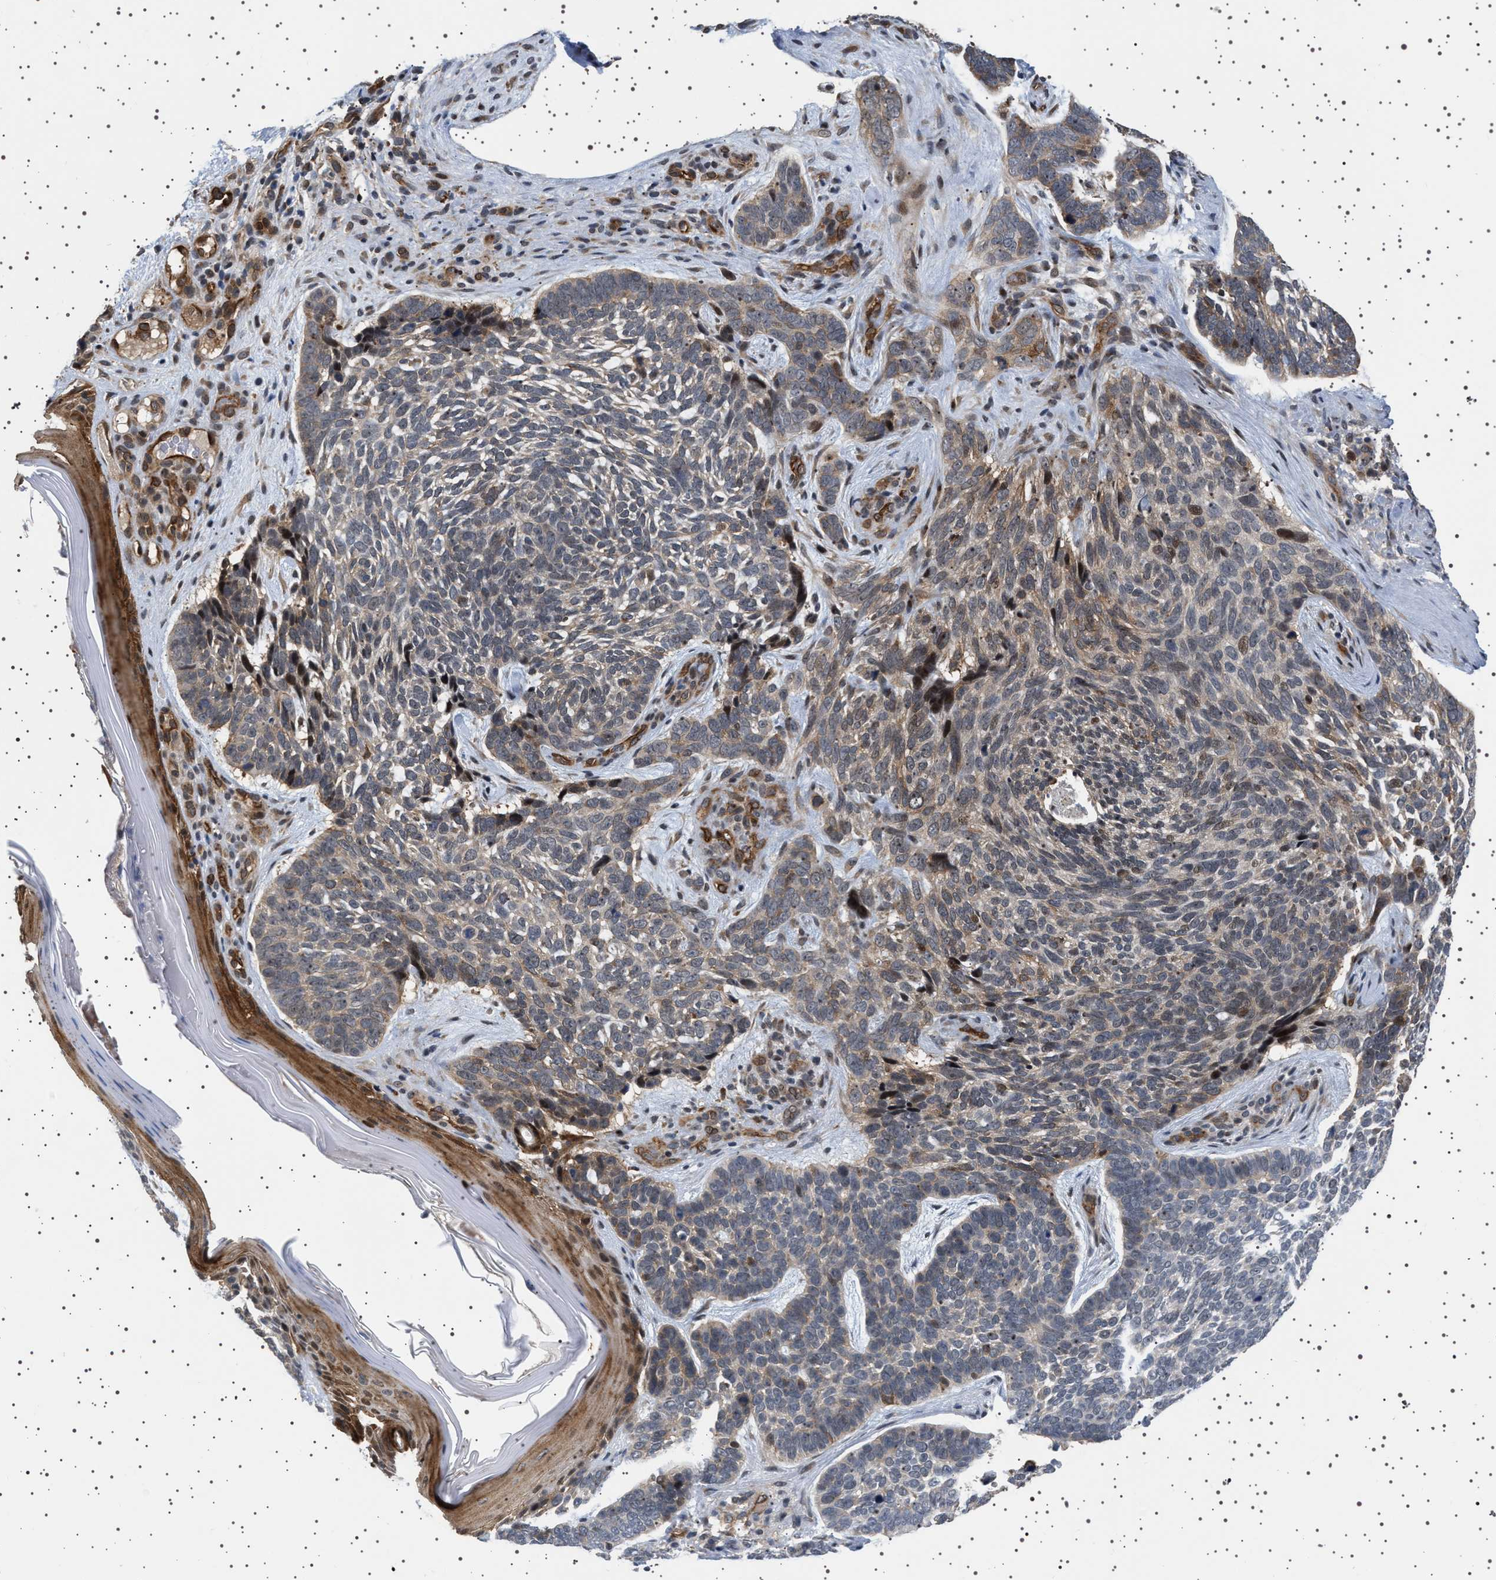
{"staining": {"intensity": "weak", "quantity": "25%-75%", "location": "cytoplasmic/membranous"}, "tissue": "skin cancer", "cell_type": "Tumor cells", "image_type": "cancer", "snomed": [{"axis": "morphology", "description": "Basal cell carcinoma"}, {"axis": "topography", "description": "Skin"}, {"axis": "topography", "description": "Skin of head"}], "caption": "Protein expression analysis of skin cancer displays weak cytoplasmic/membranous positivity in approximately 25%-75% of tumor cells. The staining is performed using DAB (3,3'-diaminobenzidine) brown chromogen to label protein expression. The nuclei are counter-stained blue using hematoxylin.", "gene": "BAG3", "patient": {"sex": "female", "age": 85}}